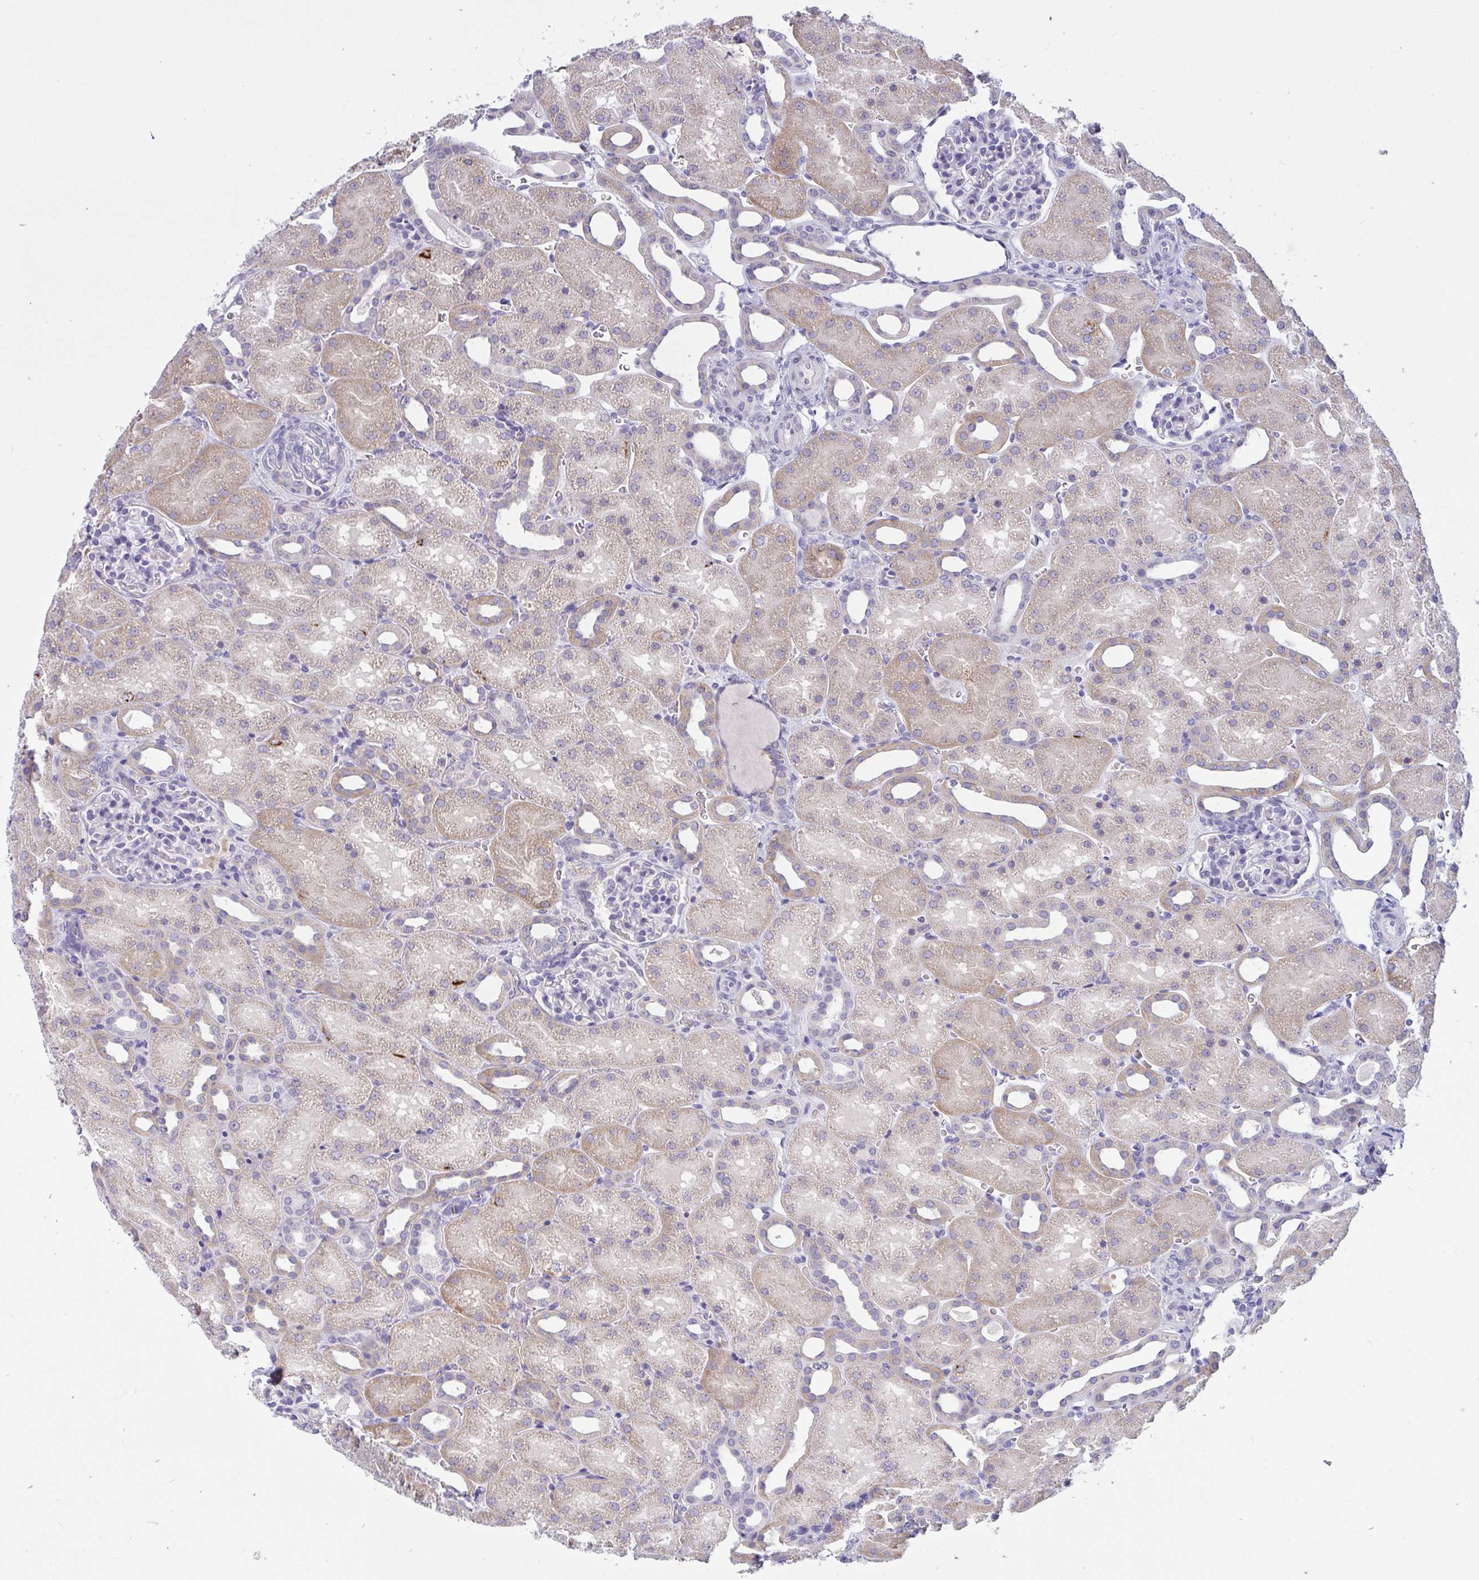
{"staining": {"intensity": "negative", "quantity": "none", "location": "none"}, "tissue": "kidney", "cell_type": "Cells in glomeruli", "image_type": "normal", "snomed": [{"axis": "morphology", "description": "Normal tissue, NOS"}, {"axis": "topography", "description": "Kidney"}], "caption": "Image shows no protein staining in cells in glomeruli of normal kidney.", "gene": "SEMA6B", "patient": {"sex": "male", "age": 2}}